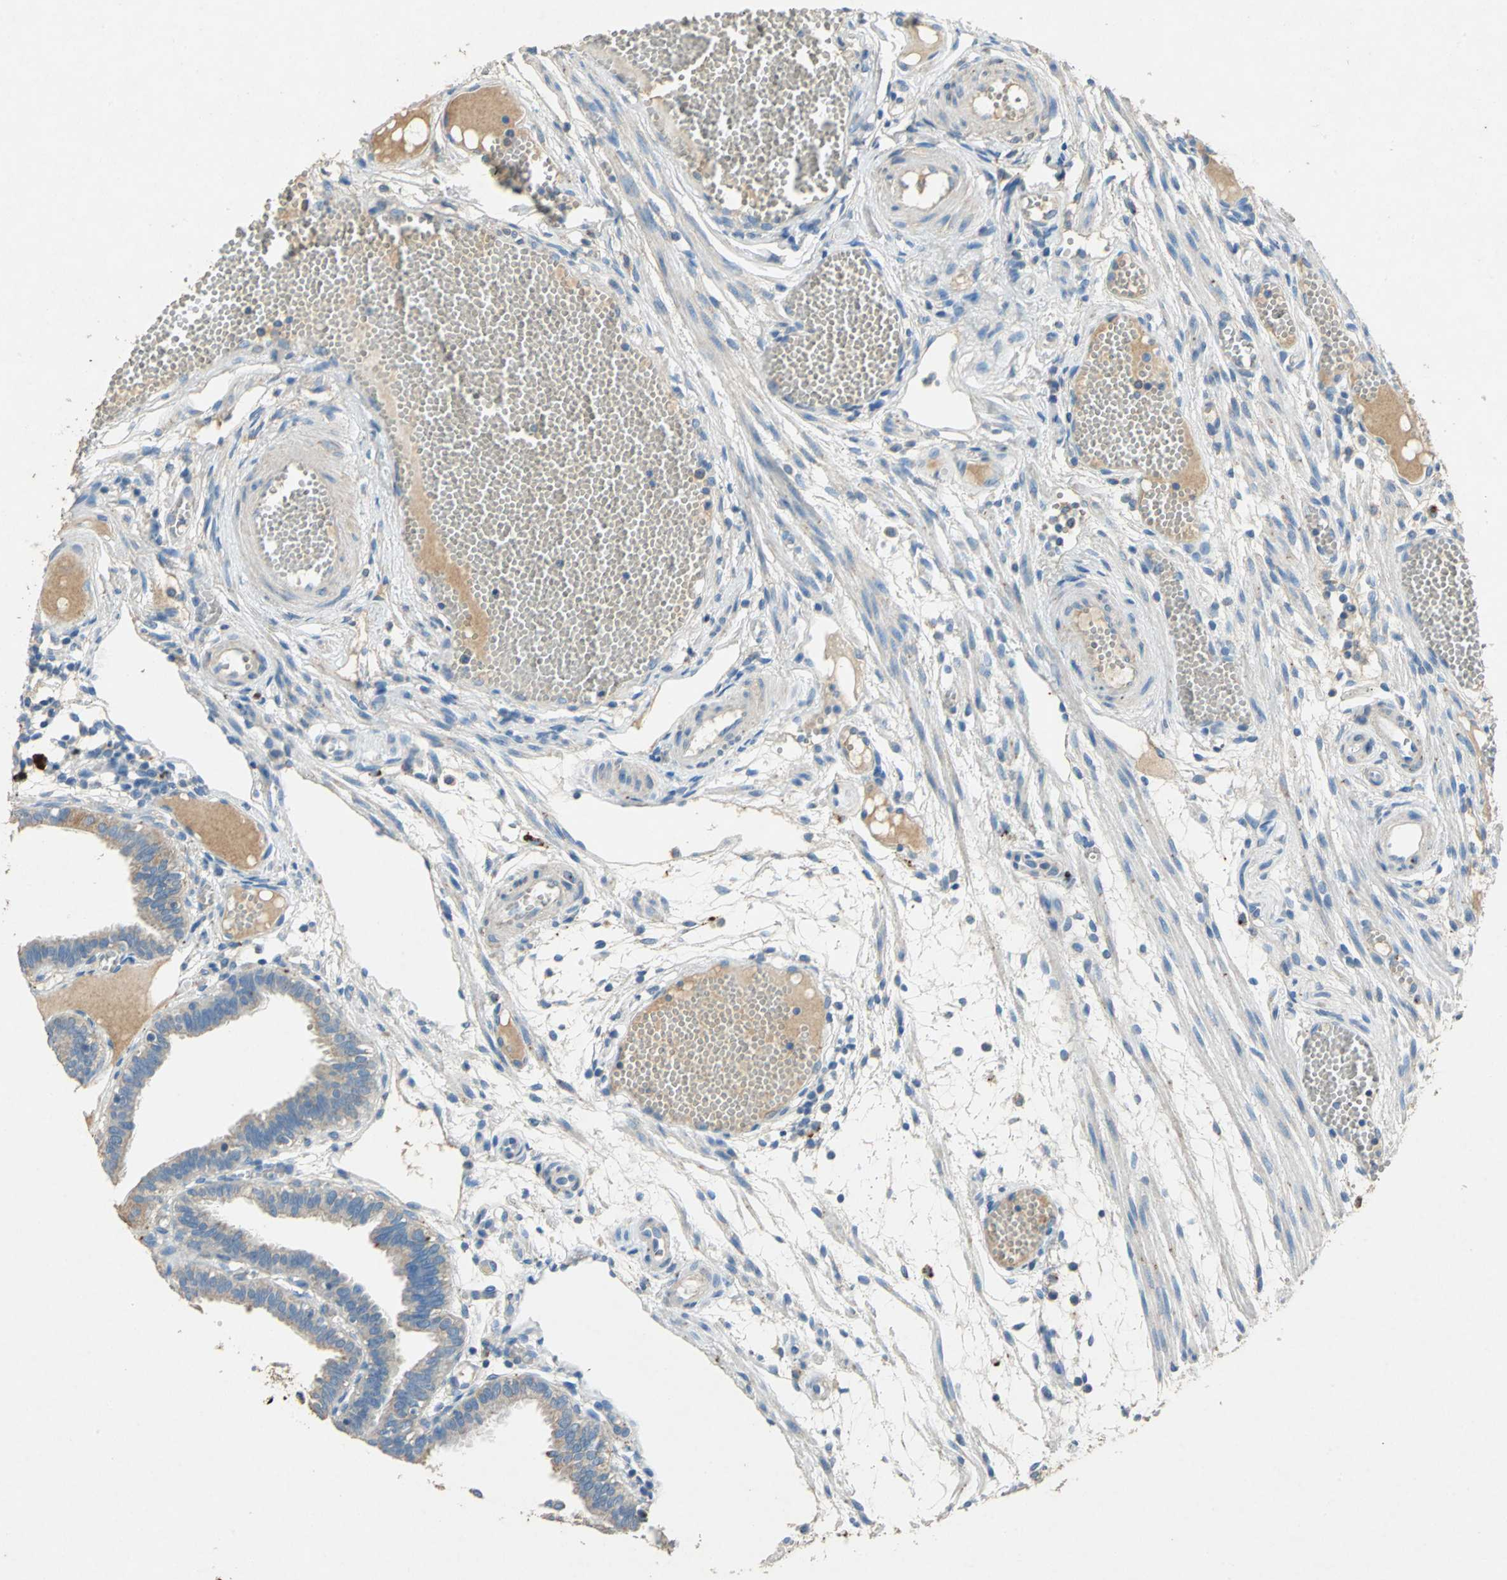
{"staining": {"intensity": "weak", "quantity": "25%-75%", "location": "cytoplasmic/membranous"}, "tissue": "fallopian tube", "cell_type": "Glandular cells", "image_type": "normal", "snomed": [{"axis": "morphology", "description": "Normal tissue, NOS"}, {"axis": "topography", "description": "Fallopian tube"}], "caption": "Benign fallopian tube displays weak cytoplasmic/membranous staining in approximately 25%-75% of glandular cells The staining was performed using DAB (3,3'-diaminobenzidine) to visualize the protein expression in brown, while the nuclei were stained in blue with hematoxylin (Magnification: 20x)..", "gene": "ADAMTS5", "patient": {"sex": "female", "age": 29}}